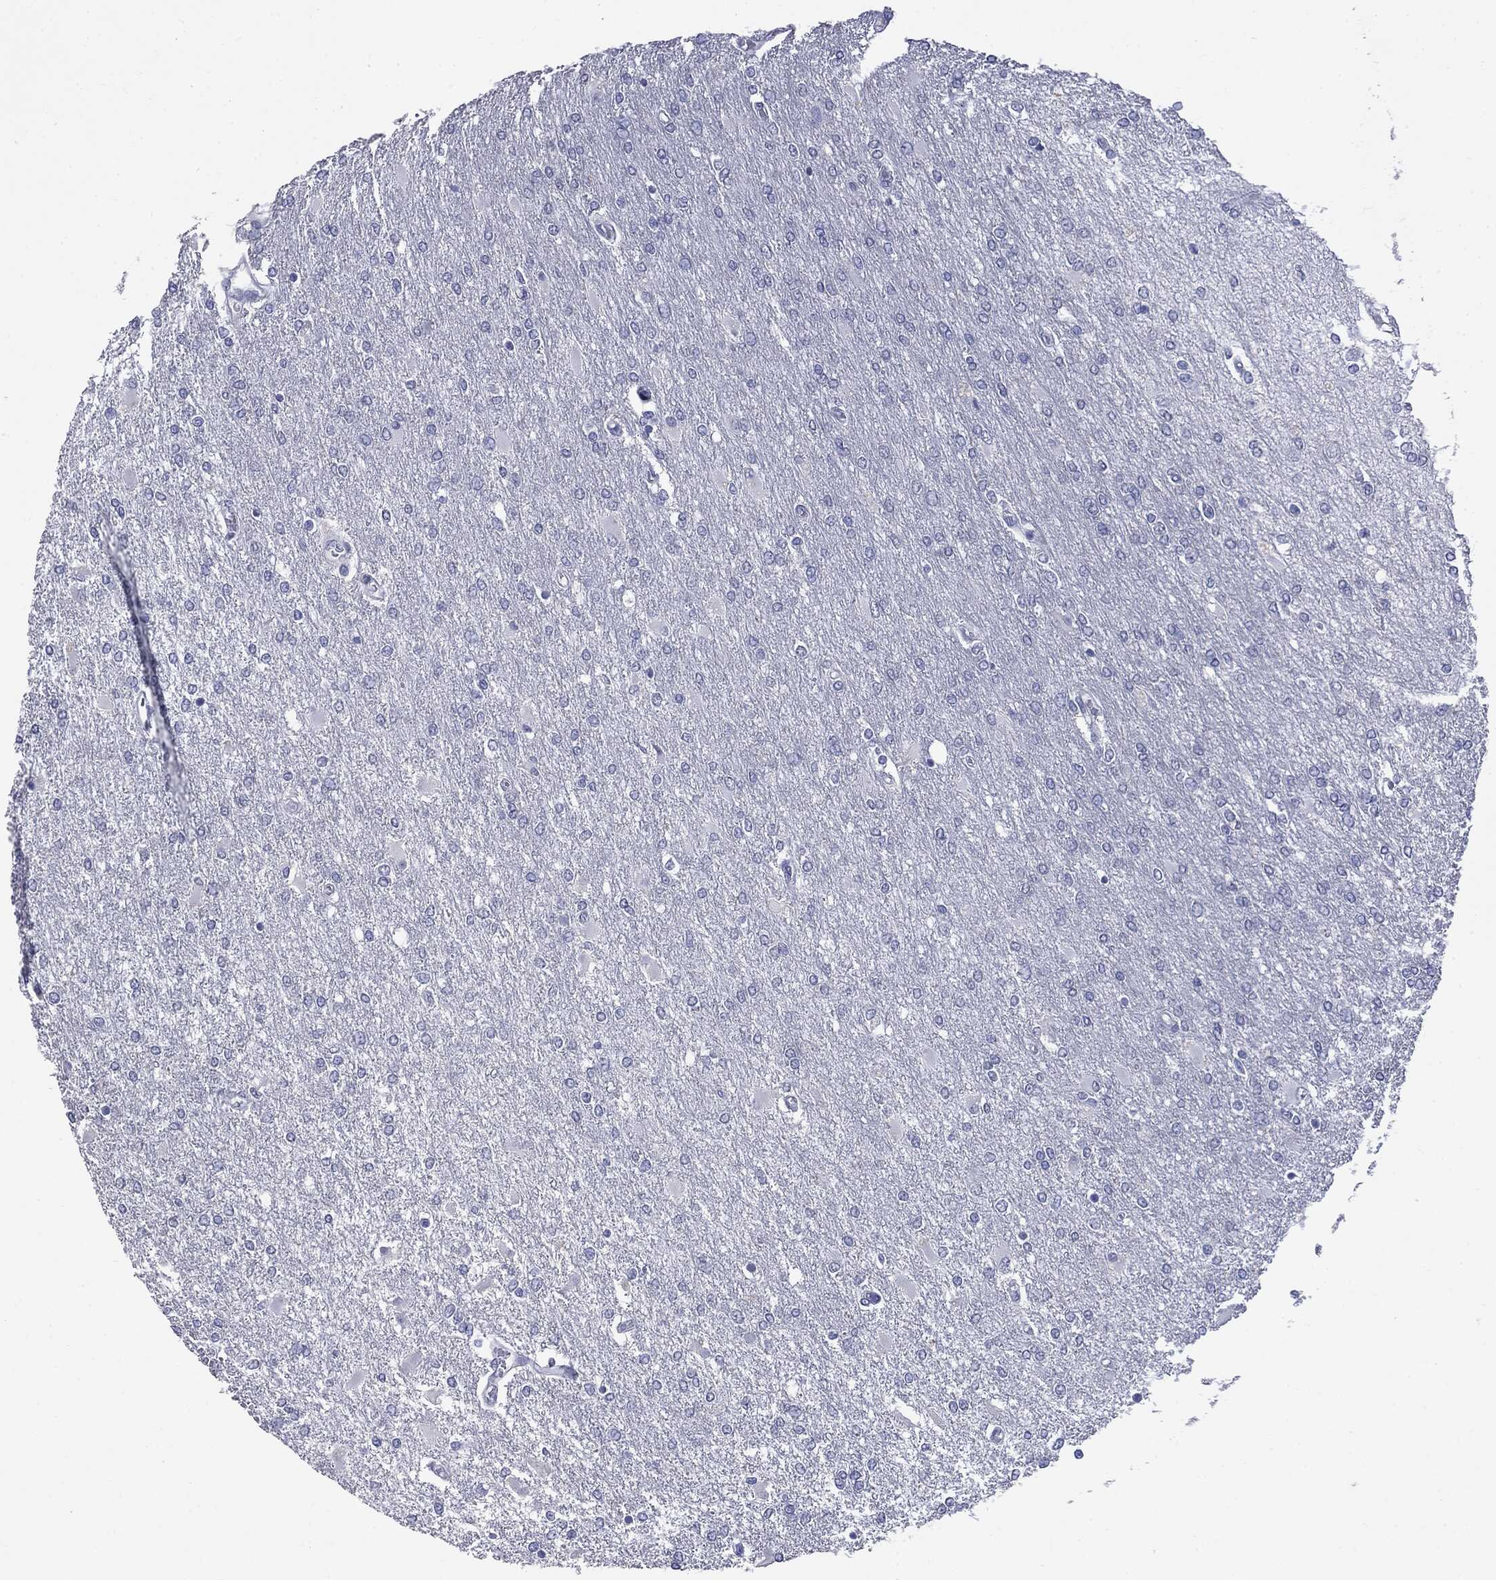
{"staining": {"intensity": "negative", "quantity": "none", "location": "none"}, "tissue": "glioma", "cell_type": "Tumor cells", "image_type": "cancer", "snomed": [{"axis": "morphology", "description": "Glioma, malignant, High grade"}, {"axis": "topography", "description": "Cerebral cortex"}], "caption": "Human glioma stained for a protein using IHC demonstrates no expression in tumor cells.", "gene": "TSHB", "patient": {"sex": "male", "age": 79}}